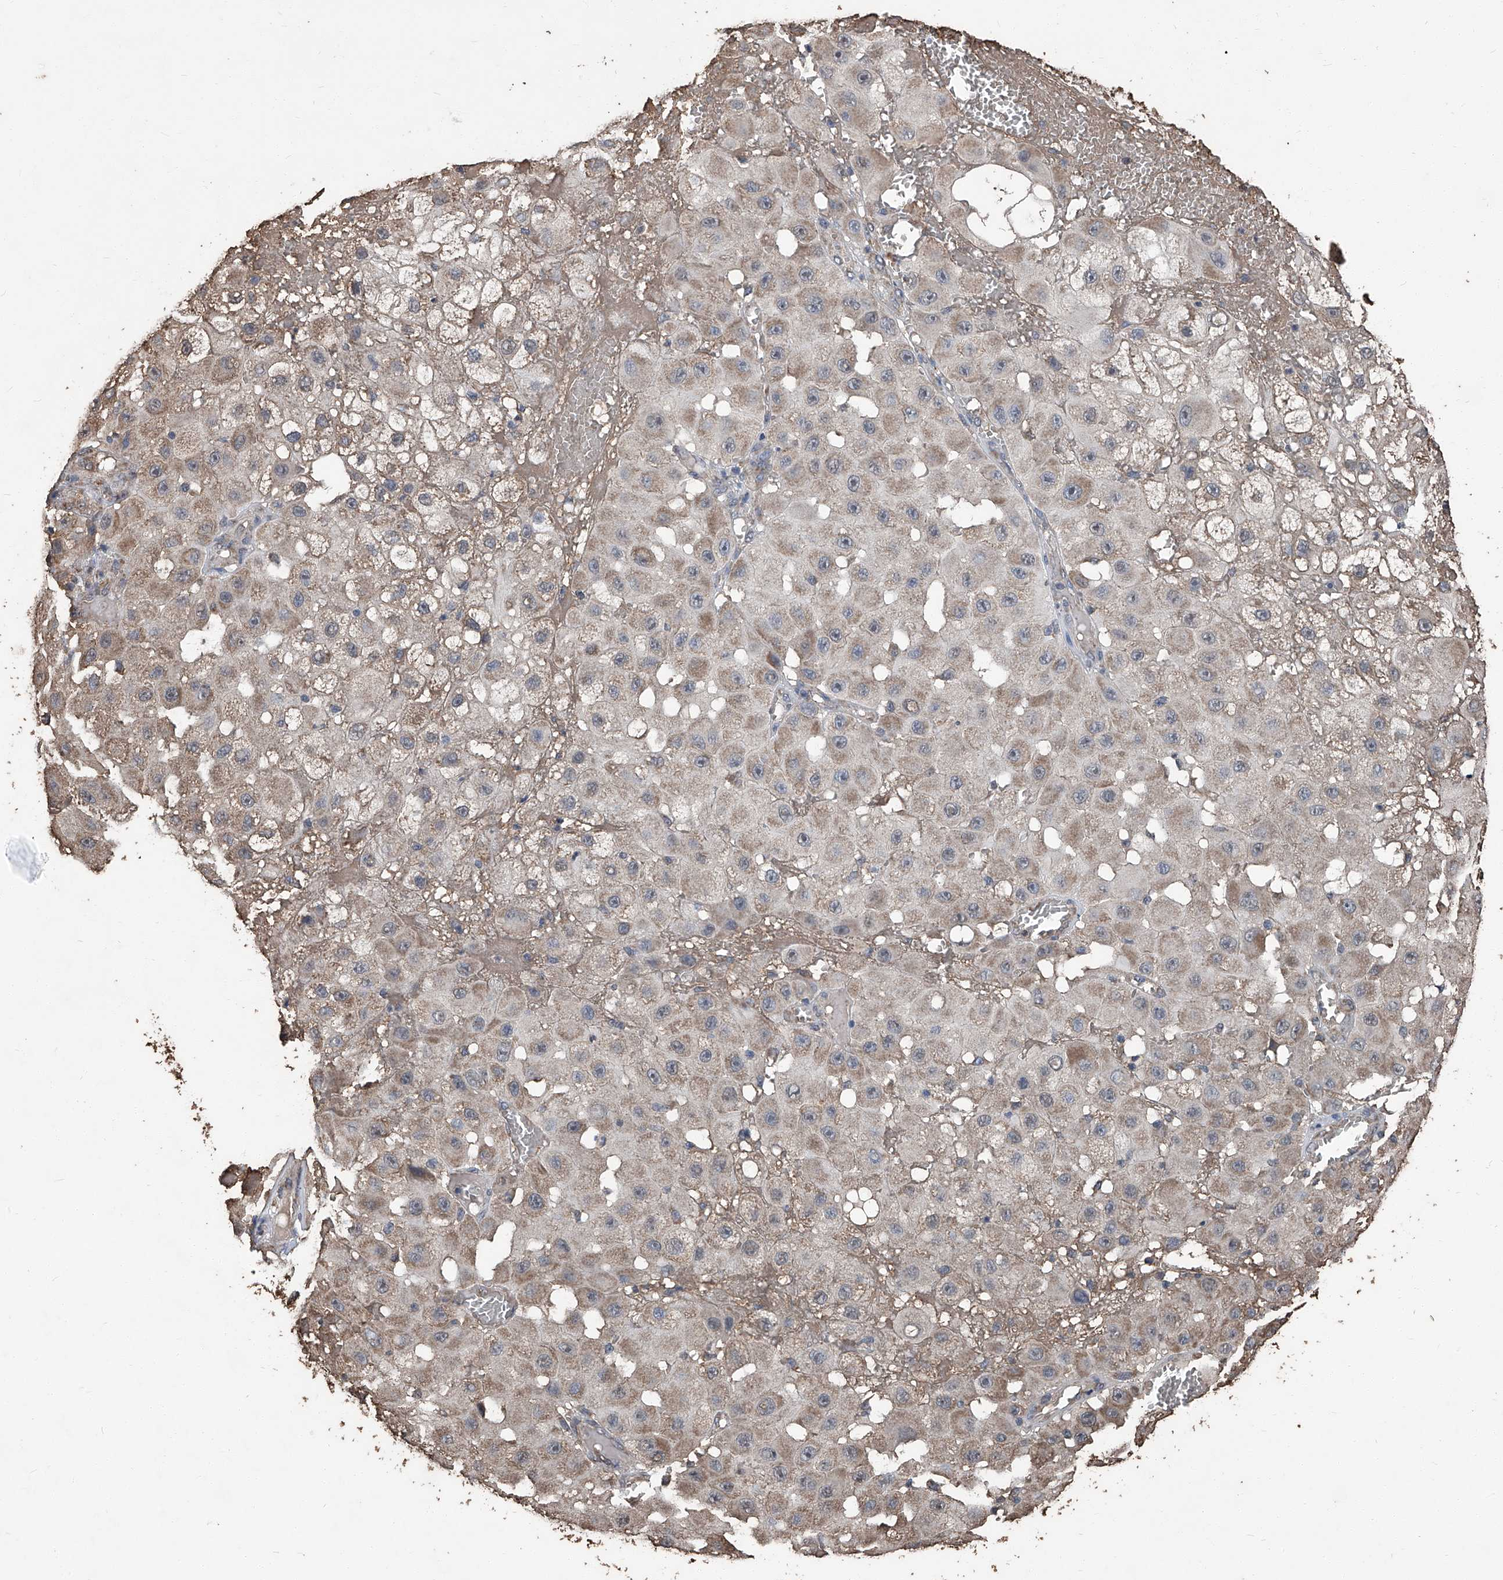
{"staining": {"intensity": "weak", "quantity": ">75%", "location": "cytoplasmic/membranous"}, "tissue": "melanoma", "cell_type": "Tumor cells", "image_type": "cancer", "snomed": [{"axis": "morphology", "description": "Malignant melanoma, NOS"}, {"axis": "topography", "description": "Skin"}], "caption": "A low amount of weak cytoplasmic/membranous expression is appreciated in approximately >75% of tumor cells in melanoma tissue.", "gene": "STARD7", "patient": {"sex": "female", "age": 81}}